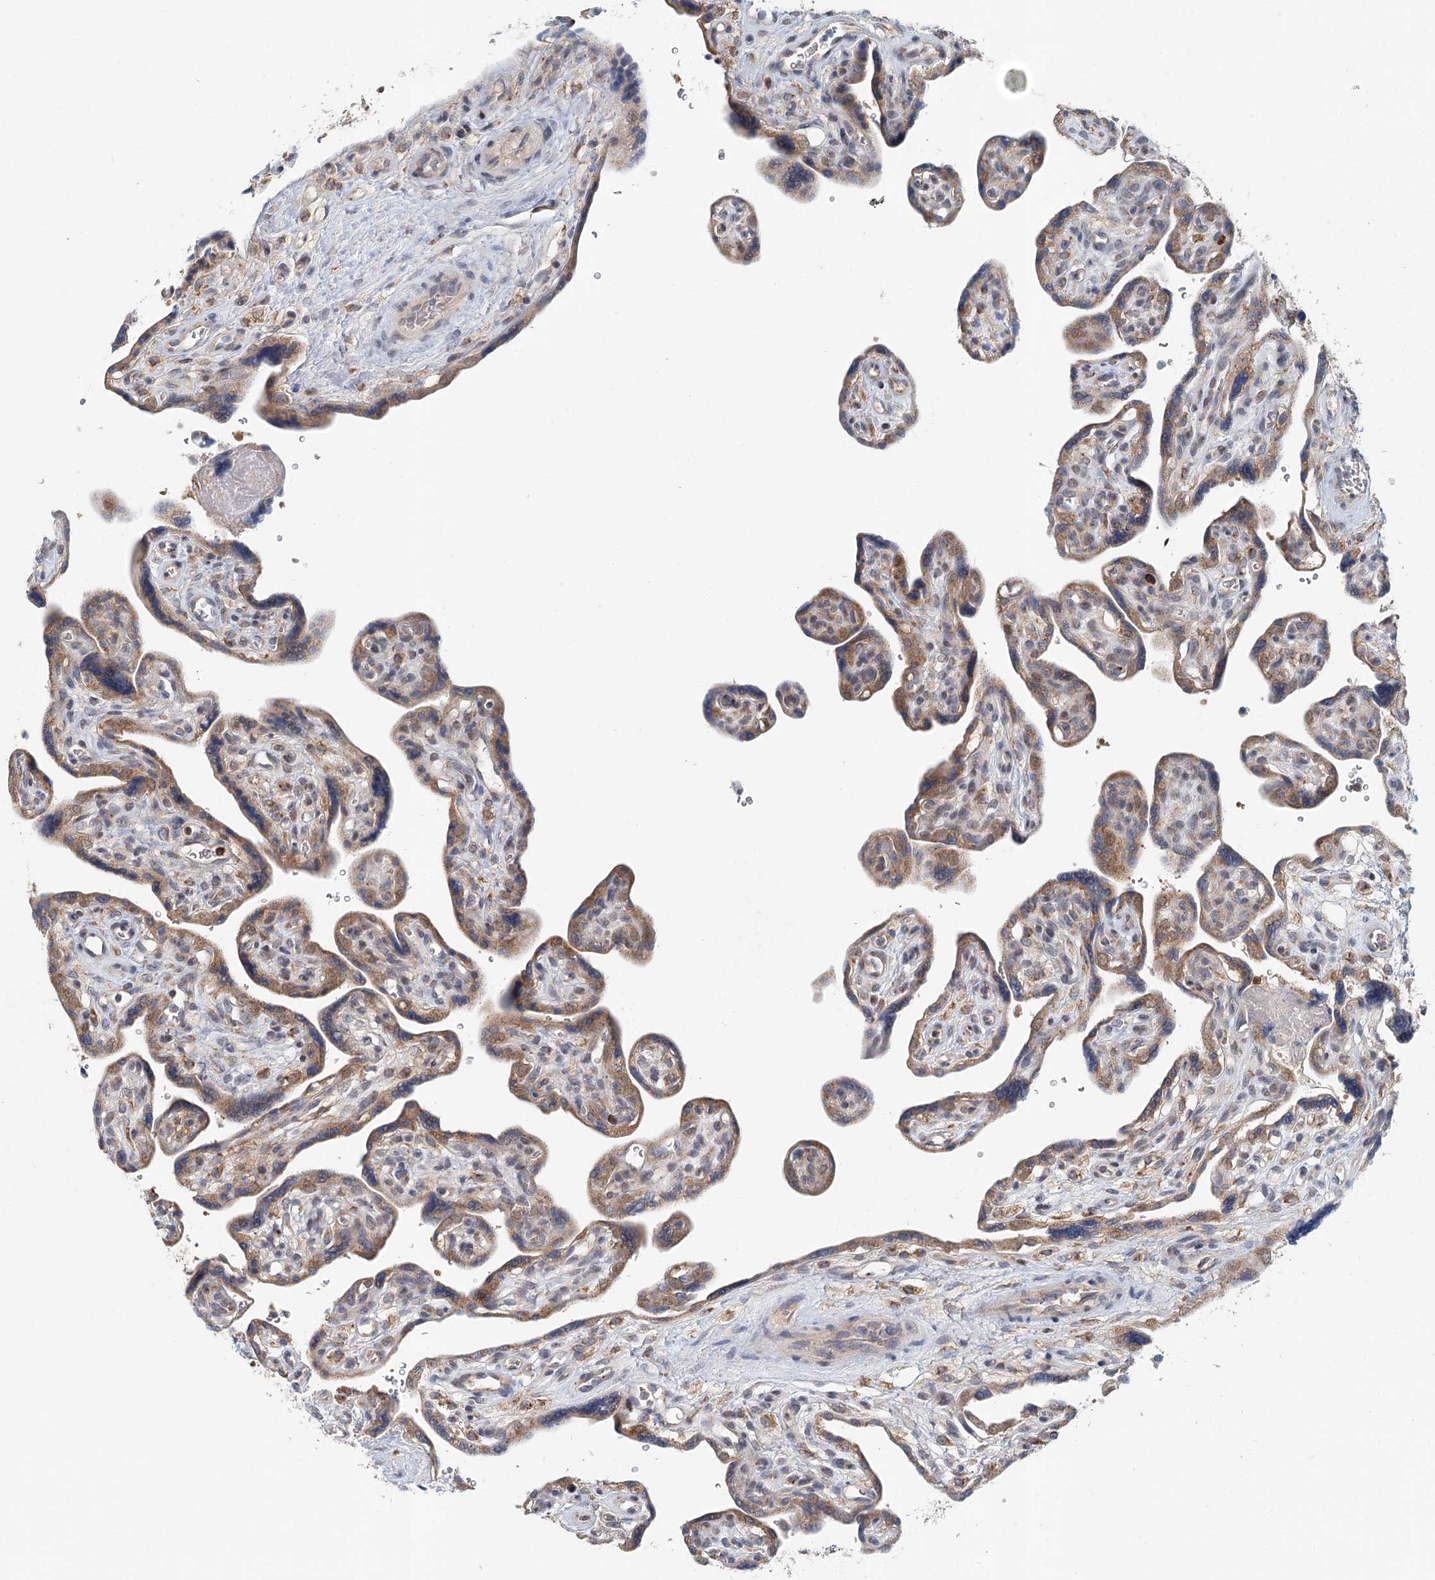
{"staining": {"intensity": "moderate", "quantity": ">75%", "location": "cytoplasmic/membranous"}, "tissue": "placenta", "cell_type": "Trophoblastic cells", "image_type": "normal", "snomed": [{"axis": "morphology", "description": "Normal tissue, NOS"}, {"axis": "topography", "description": "Placenta"}], "caption": "IHC micrograph of normal placenta: human placenta stained using IHC exhibits medium levels of moderate protein expression localized specifically in the cytoplasmic/membranous of trophoblastic cells, appearing as a cytoplasmic/membranous brown color.", "gene": "ADK", "patient": {"sex": "female", "age": 39}}